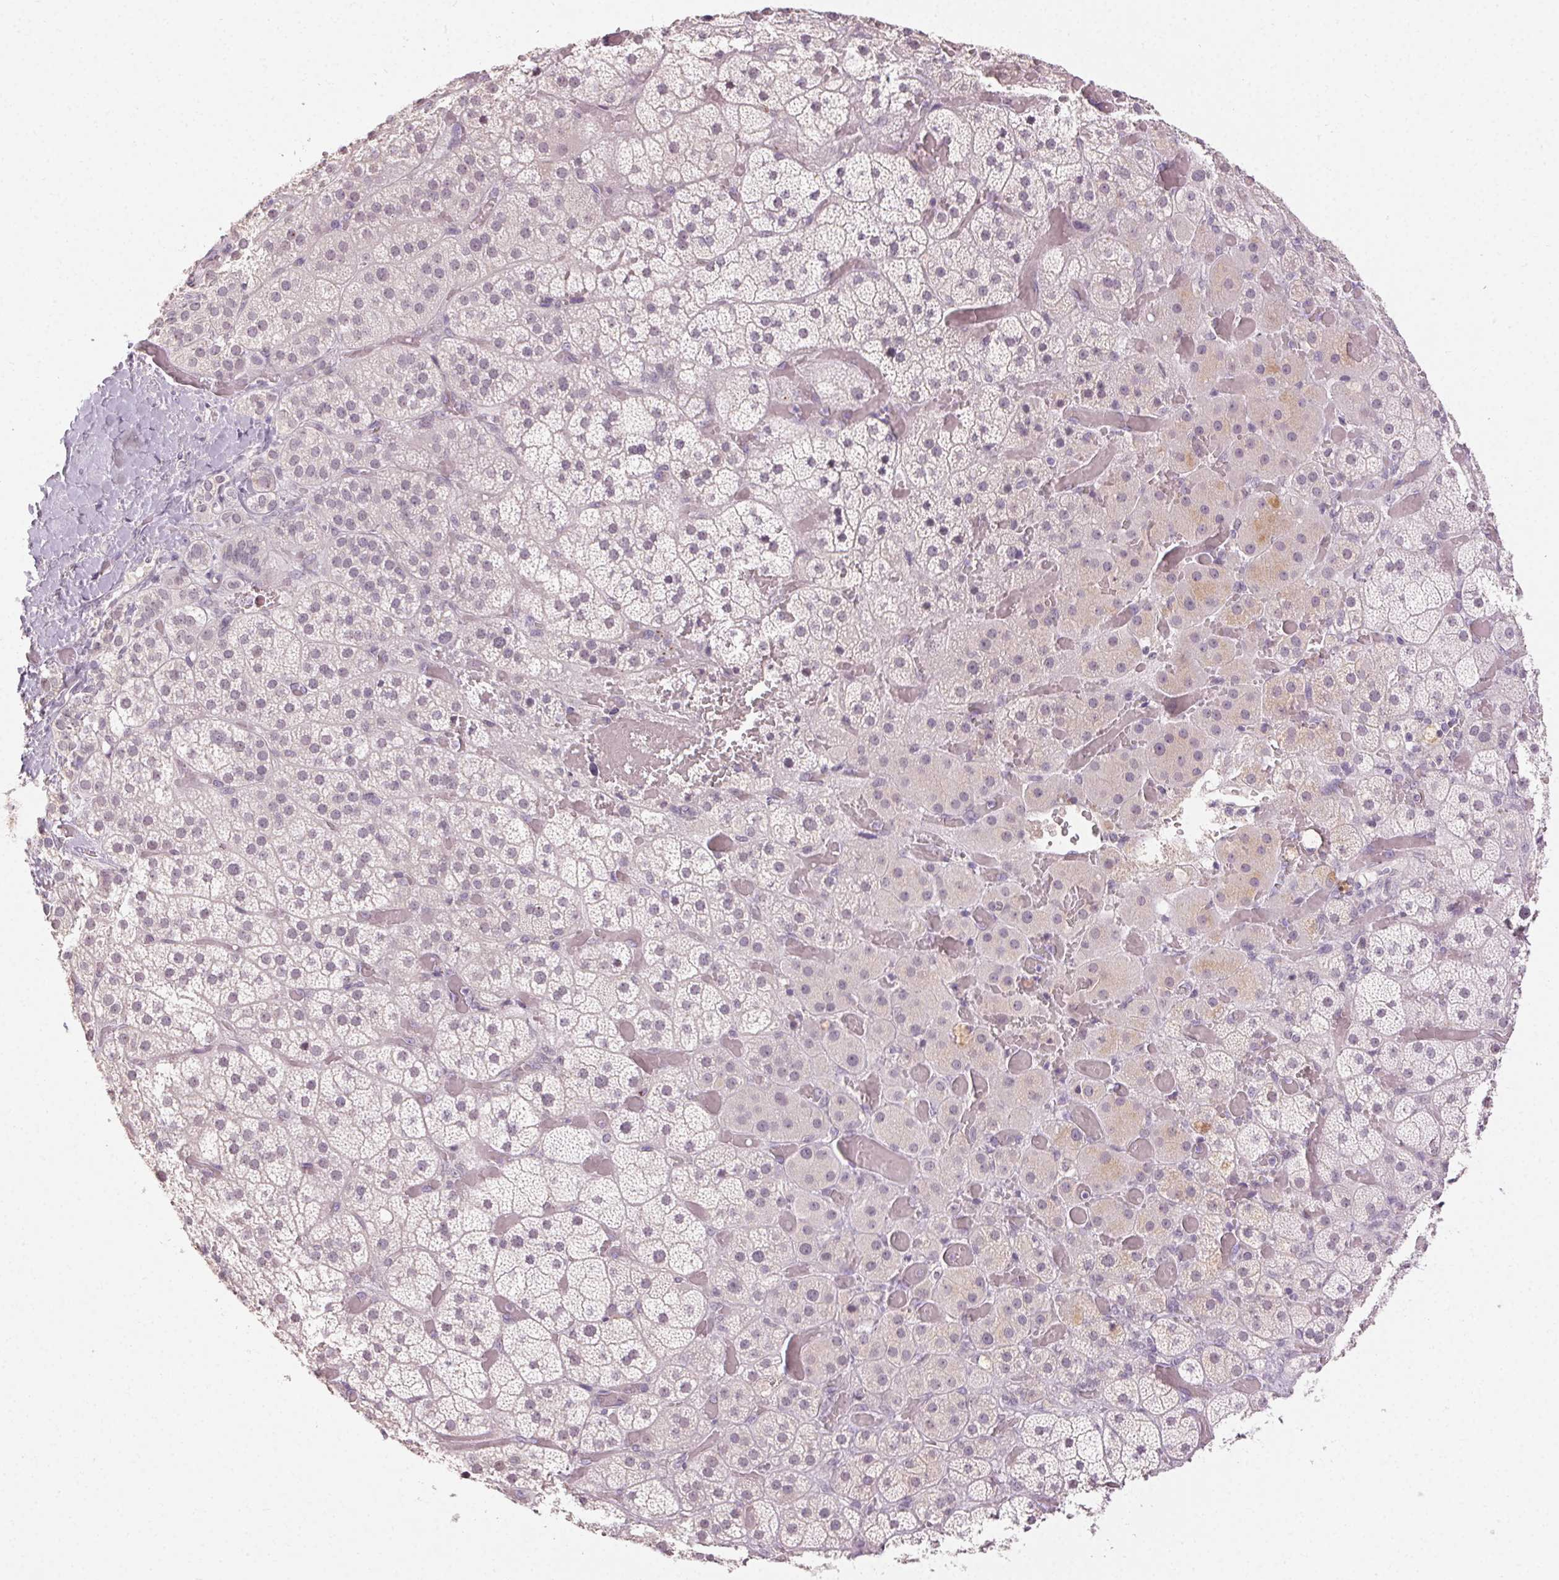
{"staining": {"intensity": "weak", "quantity": "<25%", "location": "cytoplasmic/membranous"}, "tissue": "adrenal gland", "cell_type": "Glandular cells", "image_type": "normal", "snomed": [{"axis": "morphology", "description": "Normal tissue, NOS"}, {"axis": "topography", "description": "Adrenal gland"}], "caption": "This image is of normal adrenal gland stained with immunohistochemistry to label a protein in brown with the nuclei are counter-stained blue. There is no staining in glandular cells. (DAB immunohistochemistry (IHC) with hematoxylin counter stain).", "gene": "FAM168A", "patient": {"sex": "male", "age": 57}}